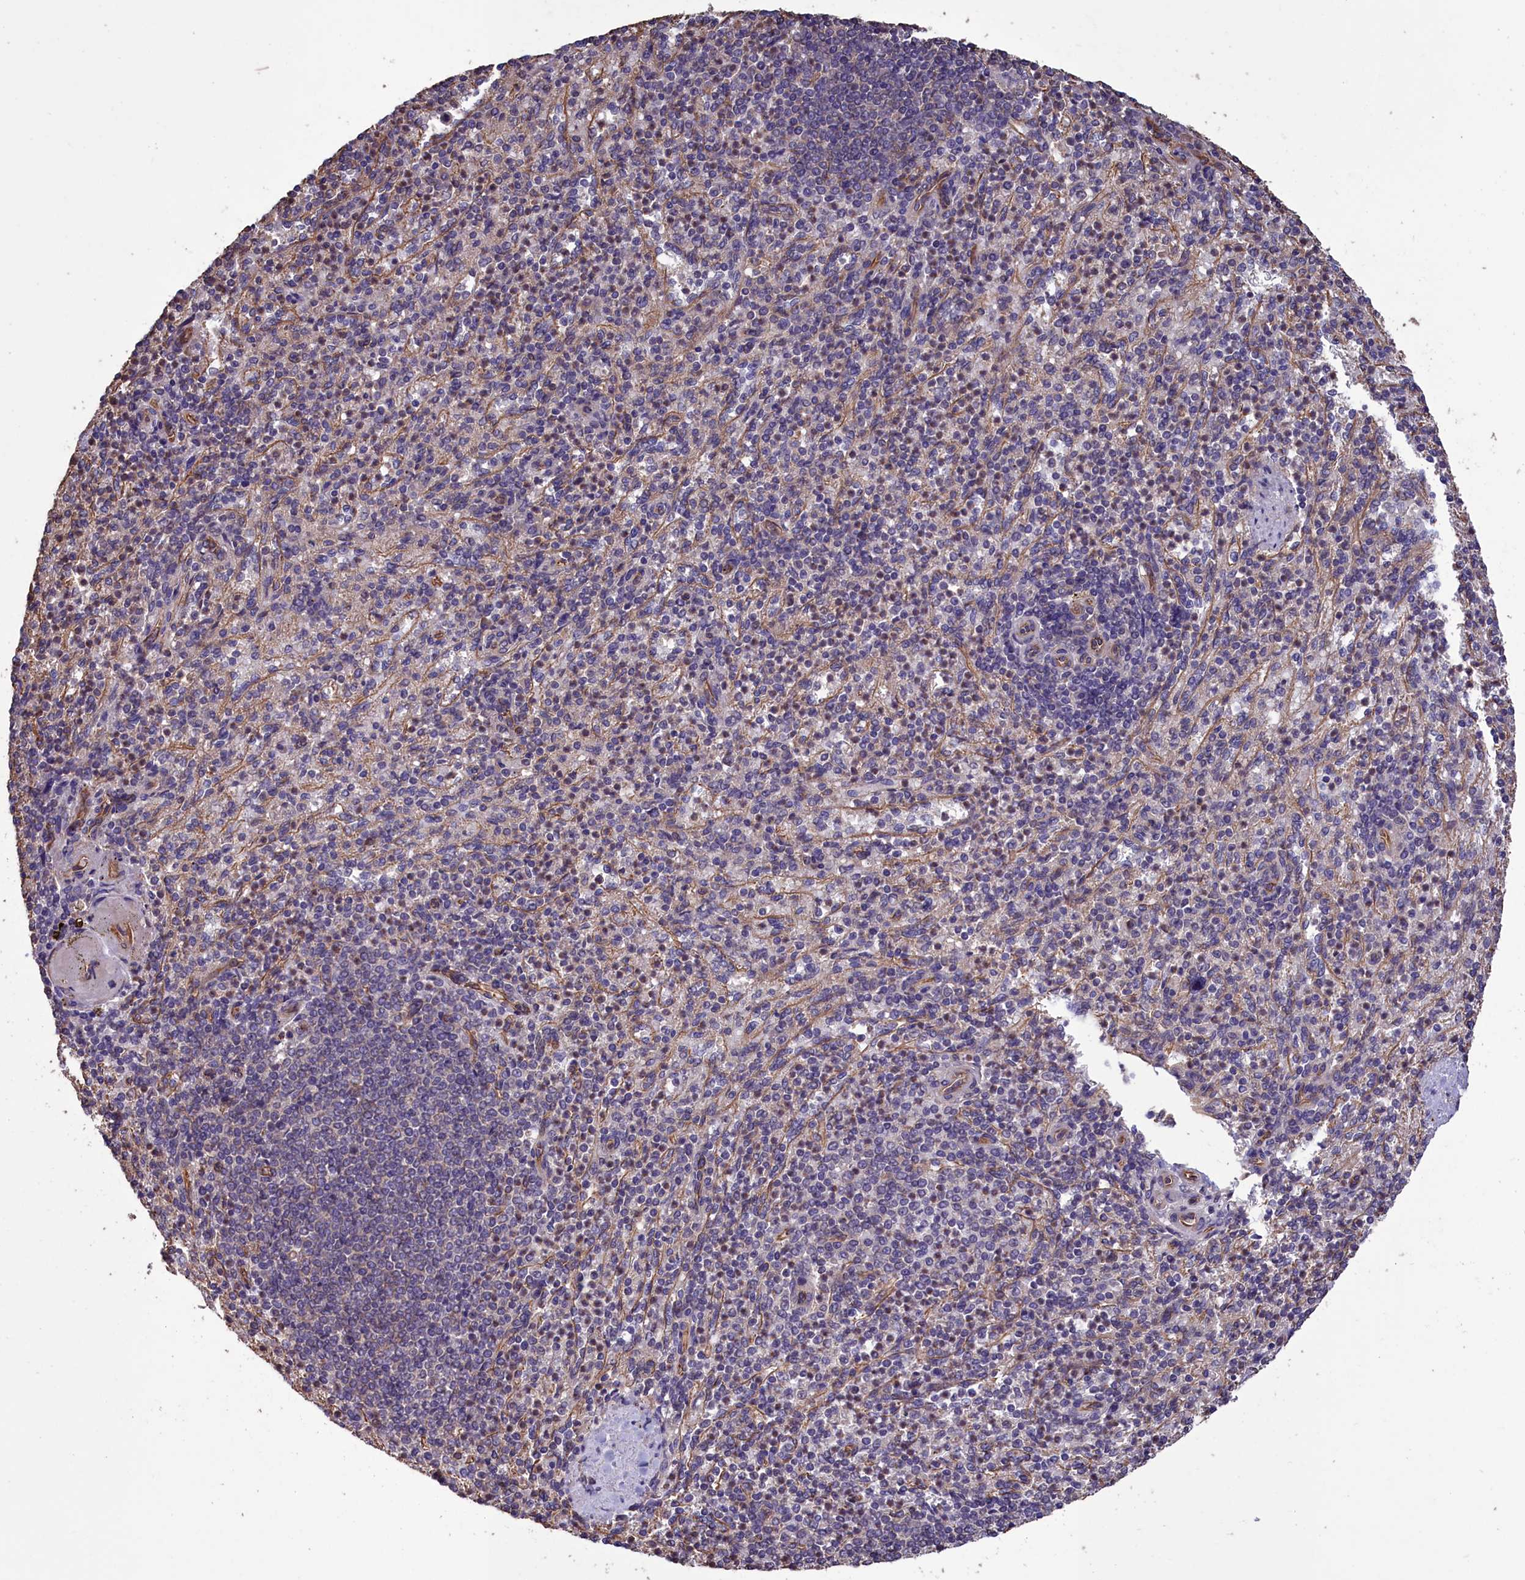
{"staining": {"intensity": "negative", "quantity": "none", "location": "none"}, "tissue": "spleen", "cell_type": "Cells in red pulp", "image_type": "normal", "snomed": [{"axis": "morphology", "description": "Normal tissue, NOS"}, {"axis": "topography", "description": "Spleen"}], "caption": "The IHC micrograph has no significant staining in cells in red pulp of spleen.", "gene": "DAPK3", "patient": {"sex": "female", "age": 74}}